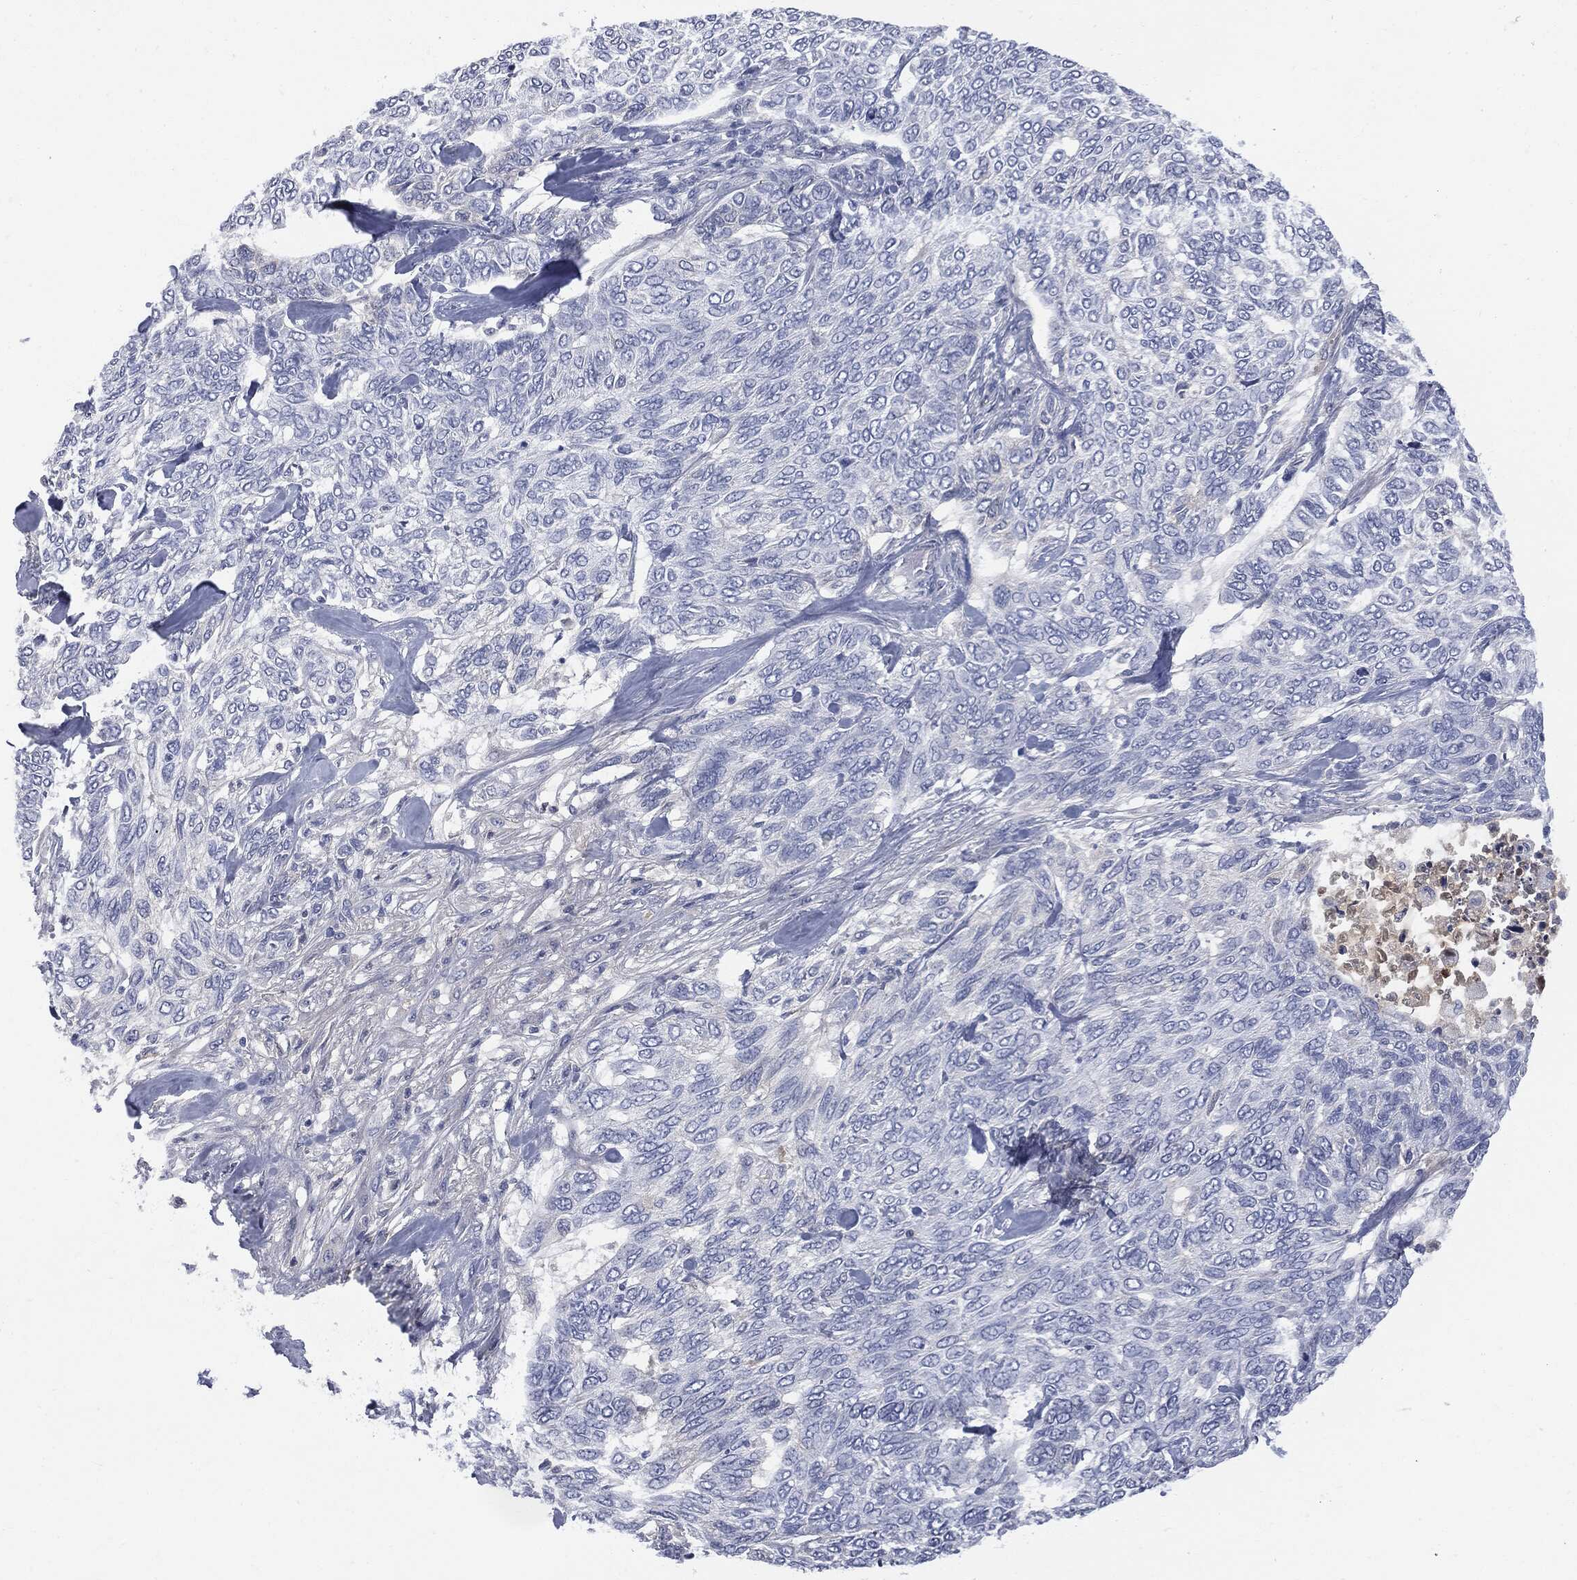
{"staining": {"intensity": "negative", "quantity": "none", "location": "none"}, "tissue": "skin cancer", "cell_type": "Tumor cells", "image_type": "cancer", "snomed": [{"axis": "morphology", "description": "Basal cell carcinoma"}, {"axis": "topography", "description": "Skin"}], "caption": "Tumor cells show no significant protein expression in skin cancer (basal cell carcinoma).", "gene": "BTK", "patient": {"sex": "female", "age": 65}}